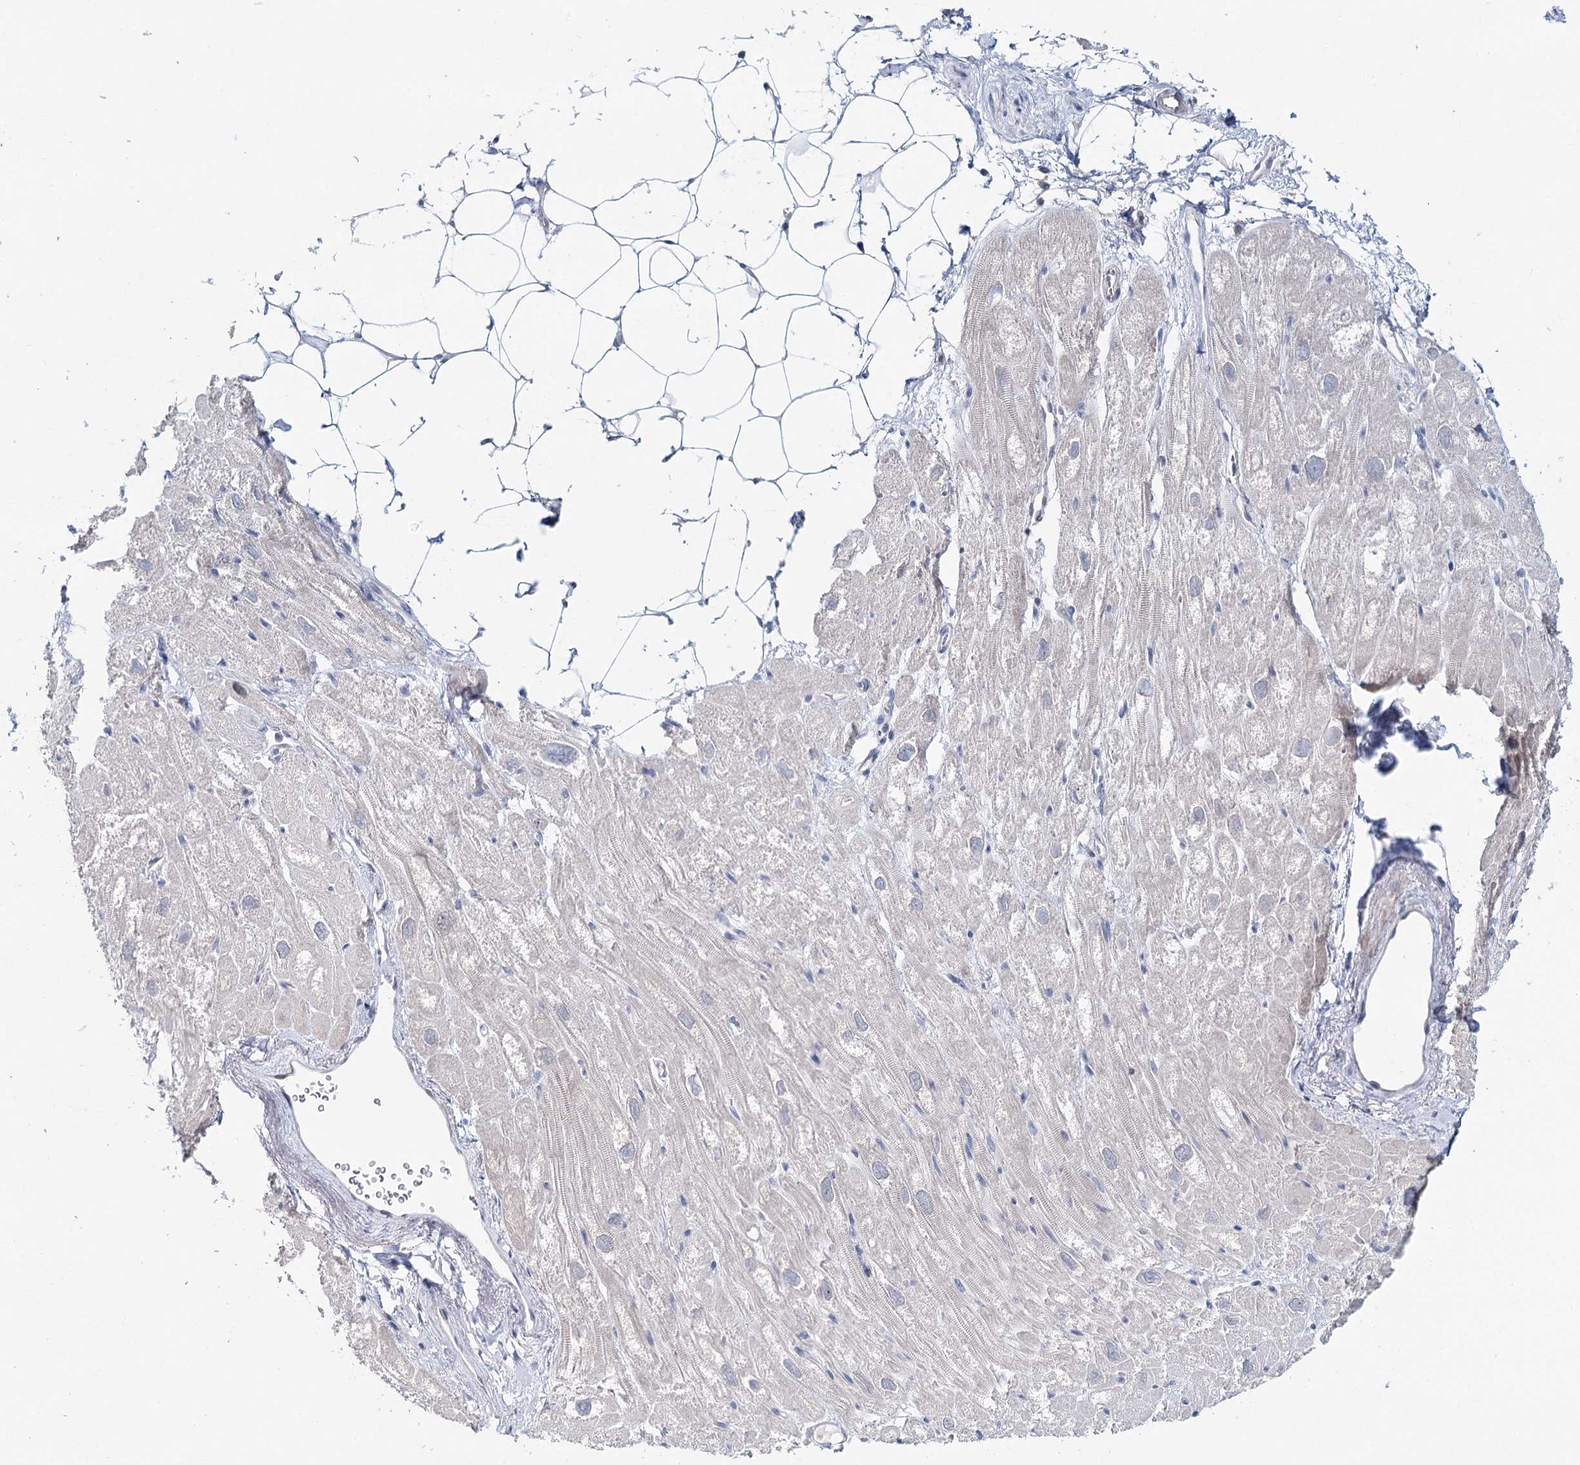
{"staining": {"intensity": "negative", "quantity": "none", "location": "none"}, "tissue": "heart muscle", "cell_type": "Cardiomyocytes", "image_type": "normal", "snomed": [{"axis": "morphology", "description": "Normal tissue, NOS"}, {"axis": "topography", "description": "Heart"}], "caption": "A high-resolution micrograph shows immunohistochemistry staining of unremarkable heart muscle, which demonstrates no significant expression in cardiomyocytes. (DAB (3,3'-diaminobenzidine) immunohistochemistry with hematoxylin counter stain).", "gene": "DAPK1", "patient": {"sex": "male", "age": 50}}